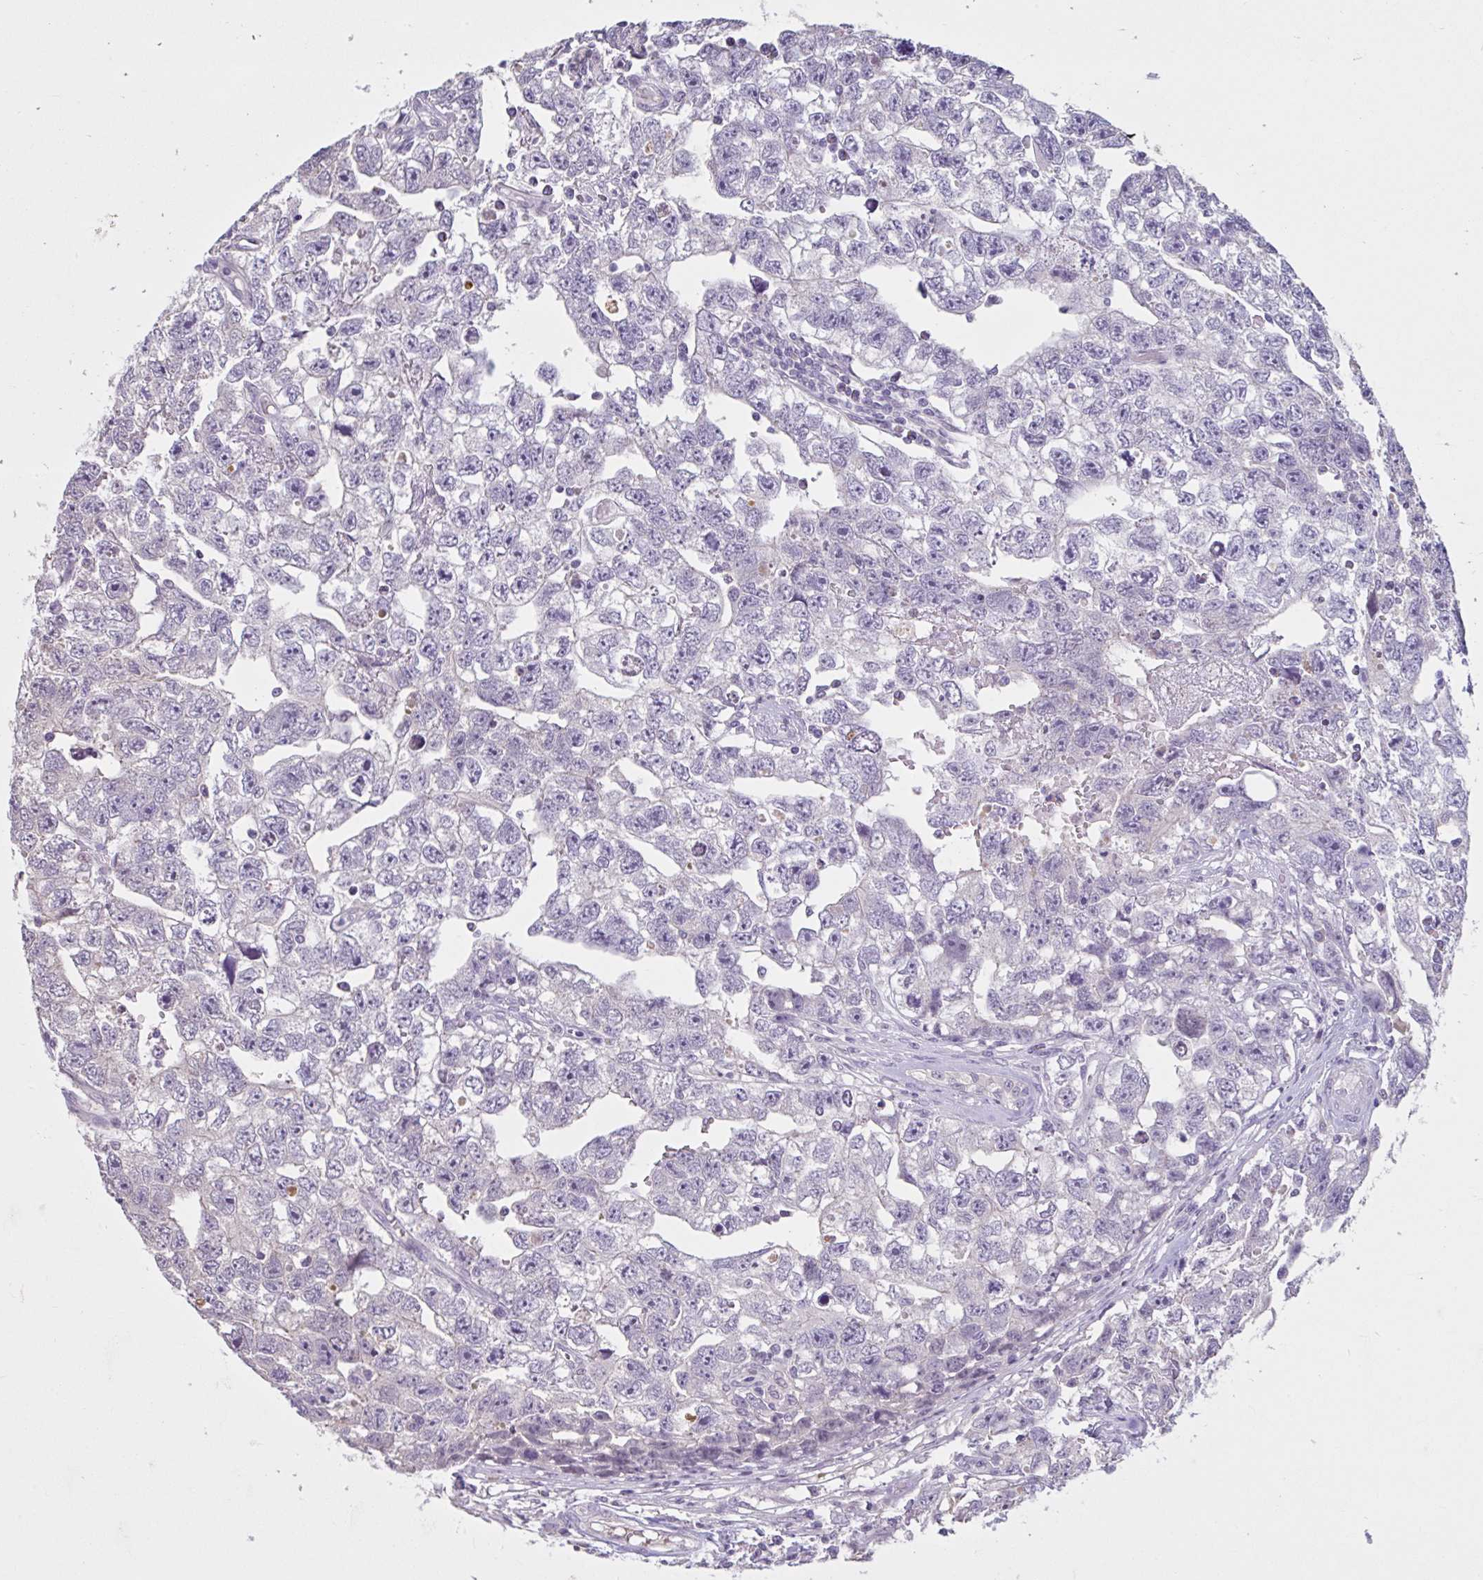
{"staining": {"intensity": "negative", "quantity": "none", "location": "none"}, "tissue": "testis cancer", "cell_type": "Tumor cells", "image_type": "cancer", "snomed": [{"axis": "morphology", "description": "Carcinoma, Embryonal, NOS"}, {"axis": "topography", "description": "Testis"}], "caption": "IHC of human testis embryonal carcinoma reveals no expression in tumor cells.", "gene": "CDH19", "patient": {"sex": "male", "age": 22}}